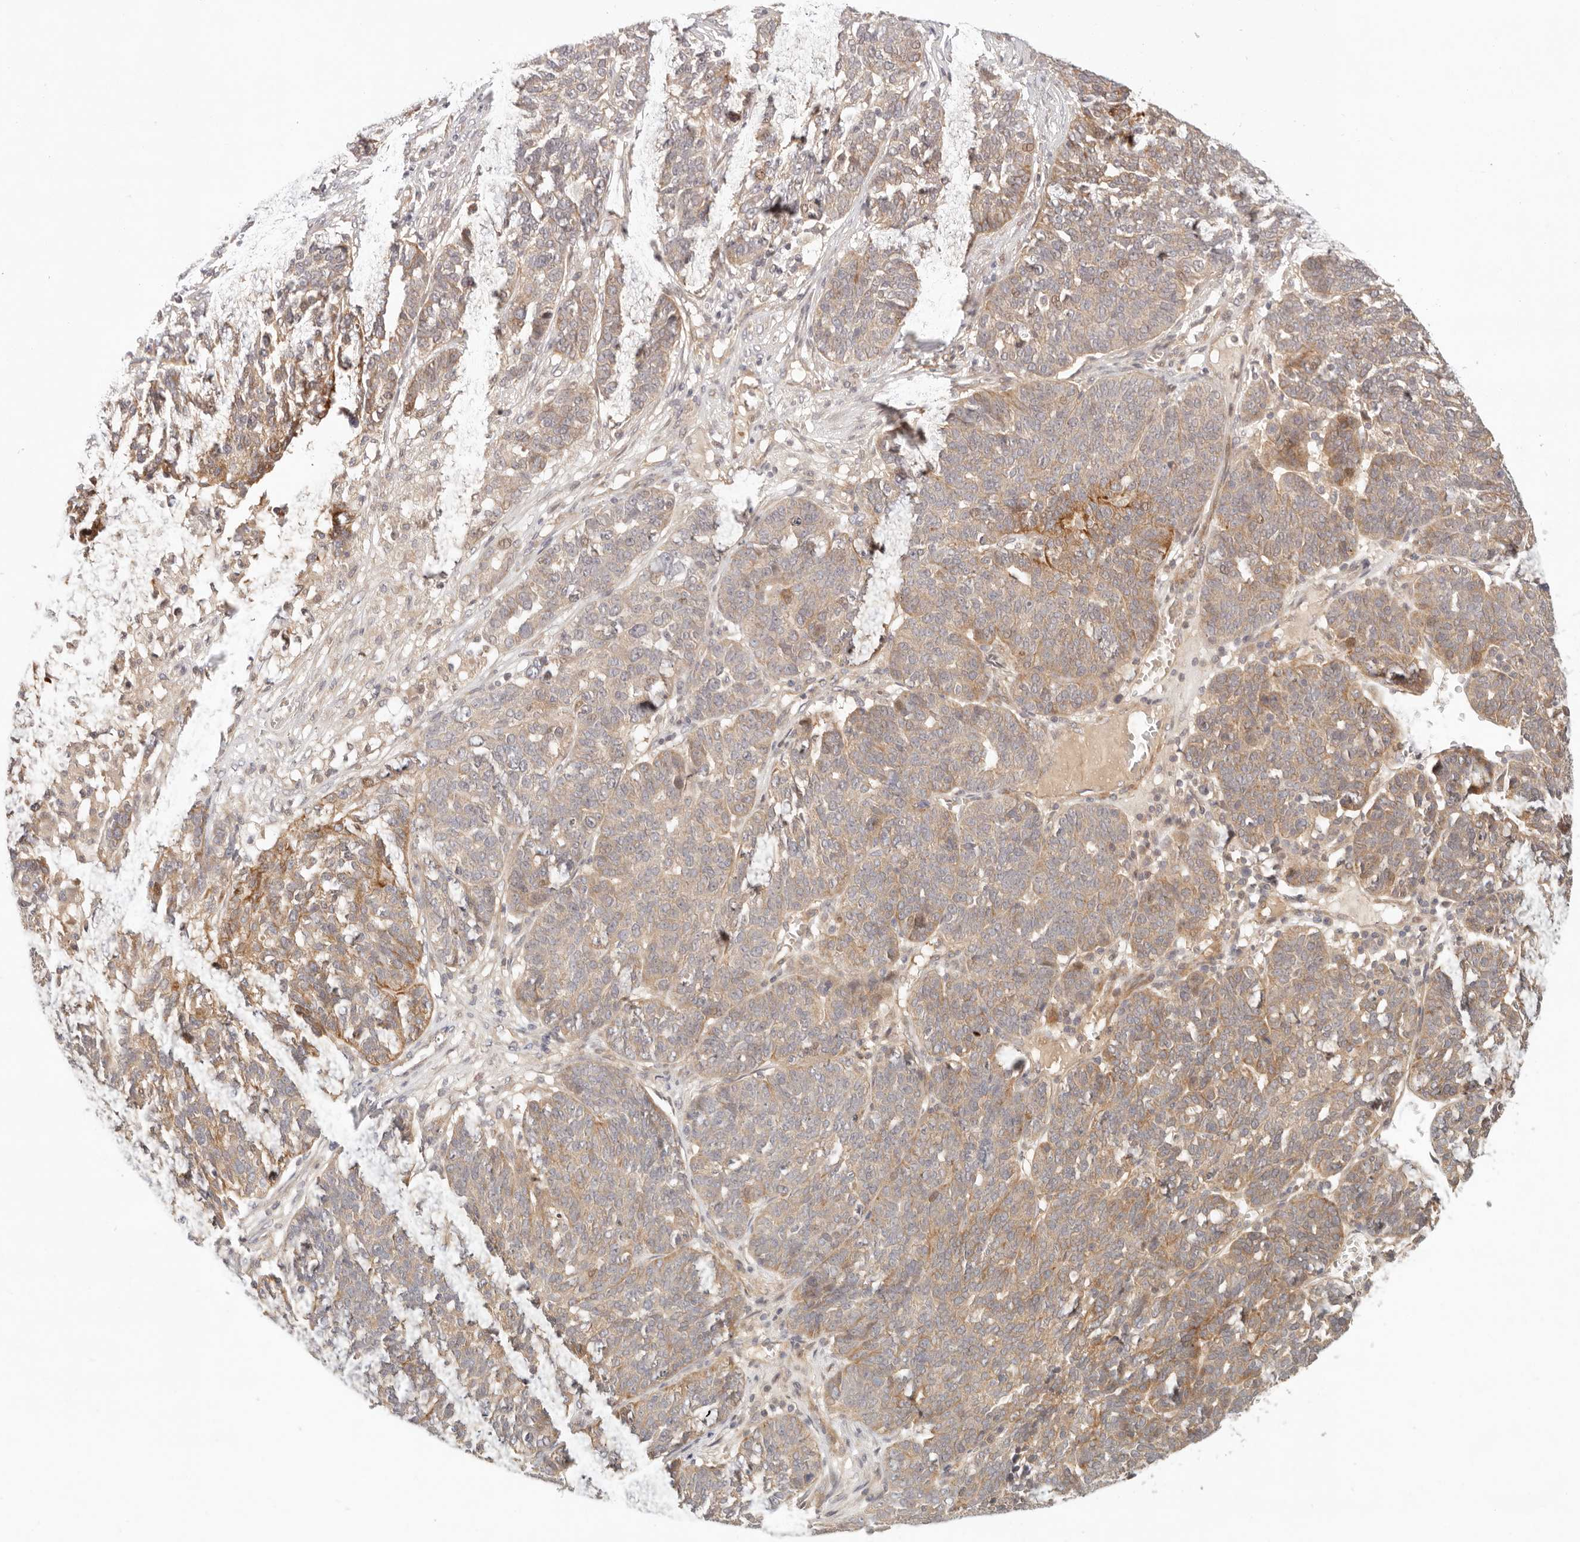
{"staining": {"intensity": "moderate", "quantity": "25%-75%", "location": "cytoplasmic/membranous,nuclear"}, "tissue": "ovarian cancer", "cell_type": "Tumor cells", "image_type": "cancer", "snomed": [{"axis": "morphology", "description": "Cystadenocarcinoma, serous, NOS"}, {"axis": "topography", "description": "Ovary"}], "caption": "Brown immunohistochemical staining in human ovarian cancer exhibits moderate cytoplasmic/membranous and nuclear expression in approximately 25%-75% of tumor cells. (Stains: DAB (3,3'-diaminobenzidine) in brown, nuclei in blue, Microscopy: brightfield microscopy at high magnification).", "gene": "PPP1R3B", "patient": {"sex": "female", "age": 59}}